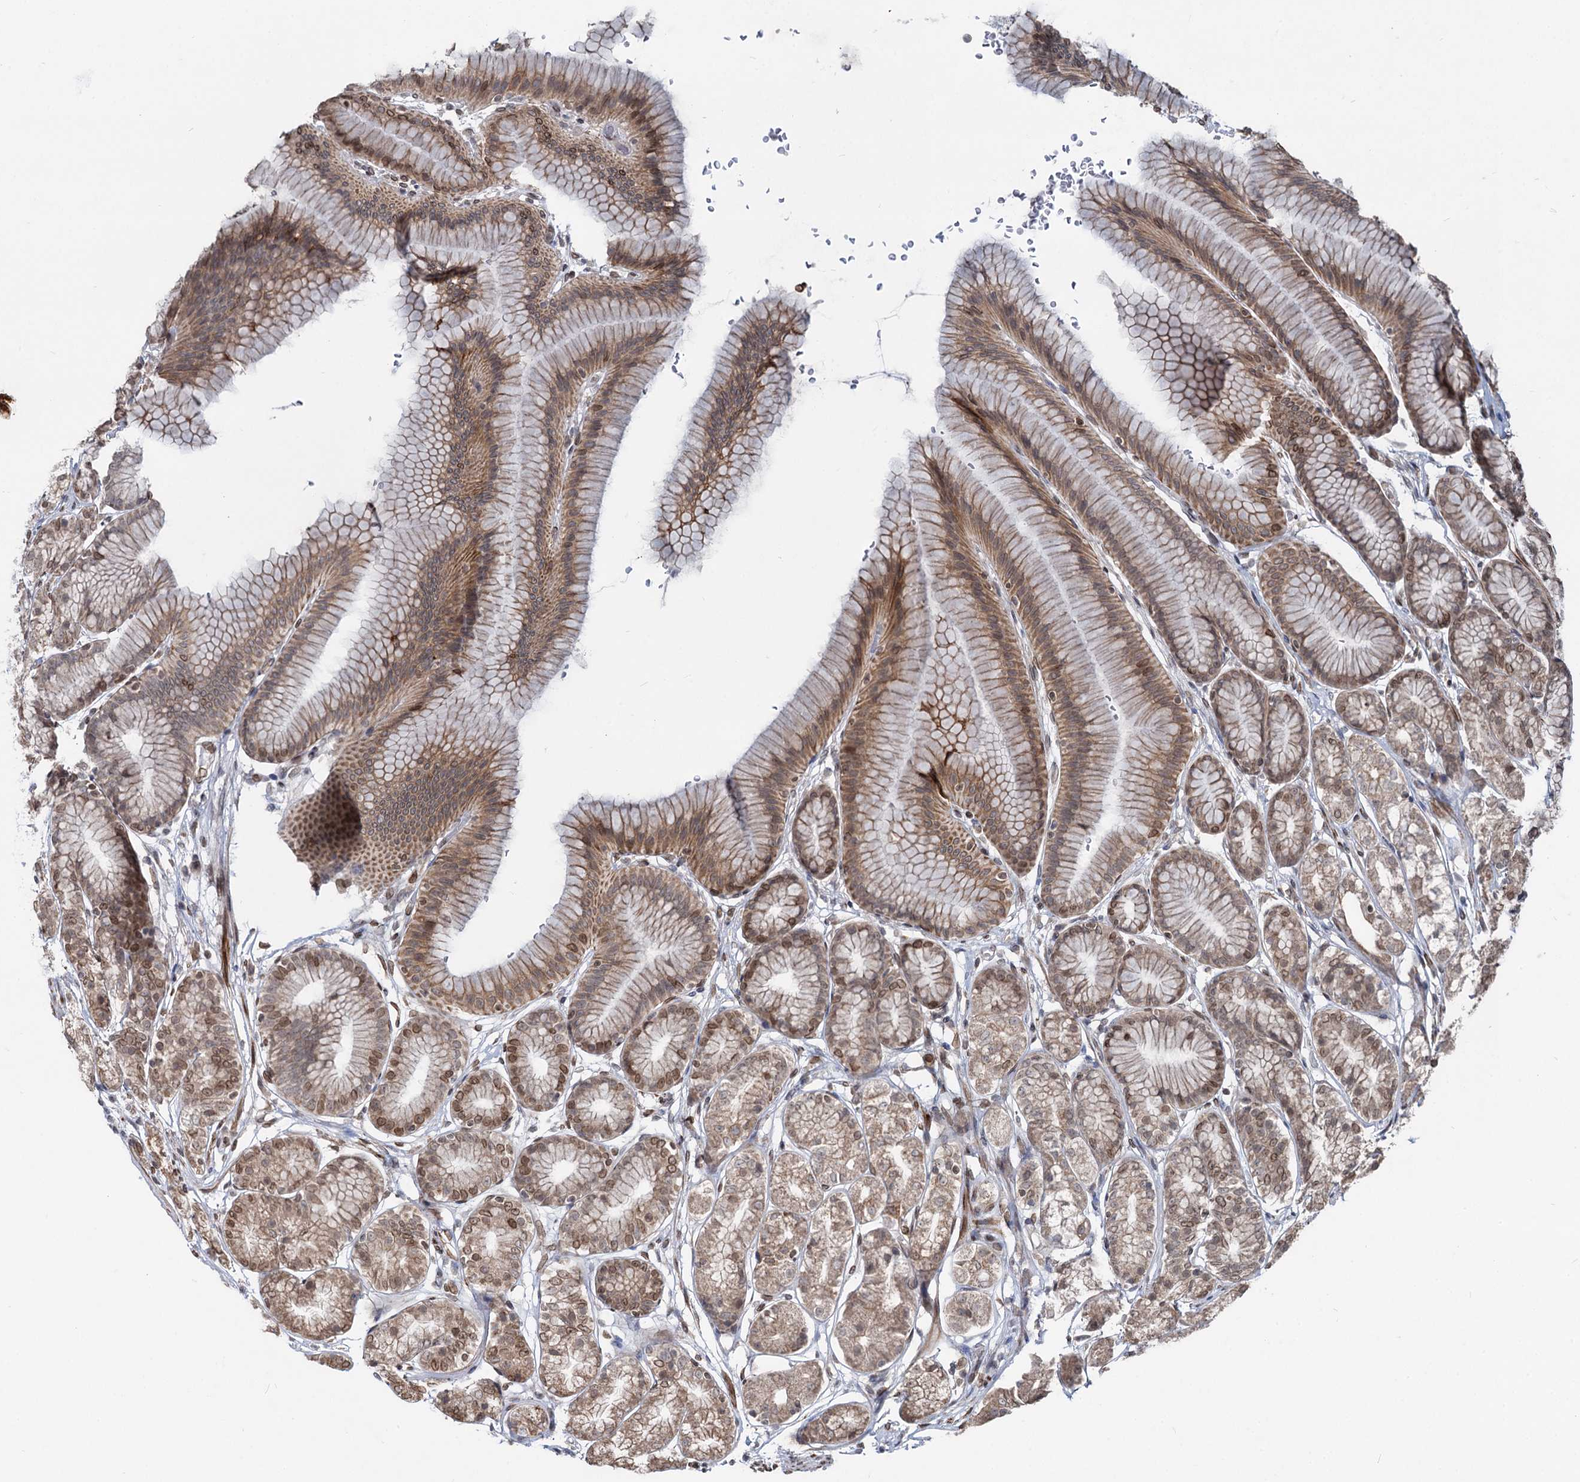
{"staining": {"intensity": "moderate", "quantity": "25%-75%", "location": "cytoplasmic/membranous,nuclear"}, "tissue": "stomach", "cell_type": "Glandular cells", "image_type": "normal", "snomed": [{"axis": "morphology", "description": "Normal tissue, NOS"}, {"axis": "morphology", "description": "Adenocarcinoma, NOS"}, {"axis": "morphology", "description": "Adenocarcinoma, High grade"}, {"axis": "topography", "description": "Stomach, upper"}, {"axis": "topography", "description": "Stomach"}], "caption": "Immunohistochemistry (IHC) histopathology image of unremarkable stomach stained for a protein (brown), which displays medium levels of moderate cytoplasmic/membranous,nuclear expression in approximately 25%-75% of glandular cells.", "gene": "RNF6", "patient": {"sex": "female", "age": 65}}